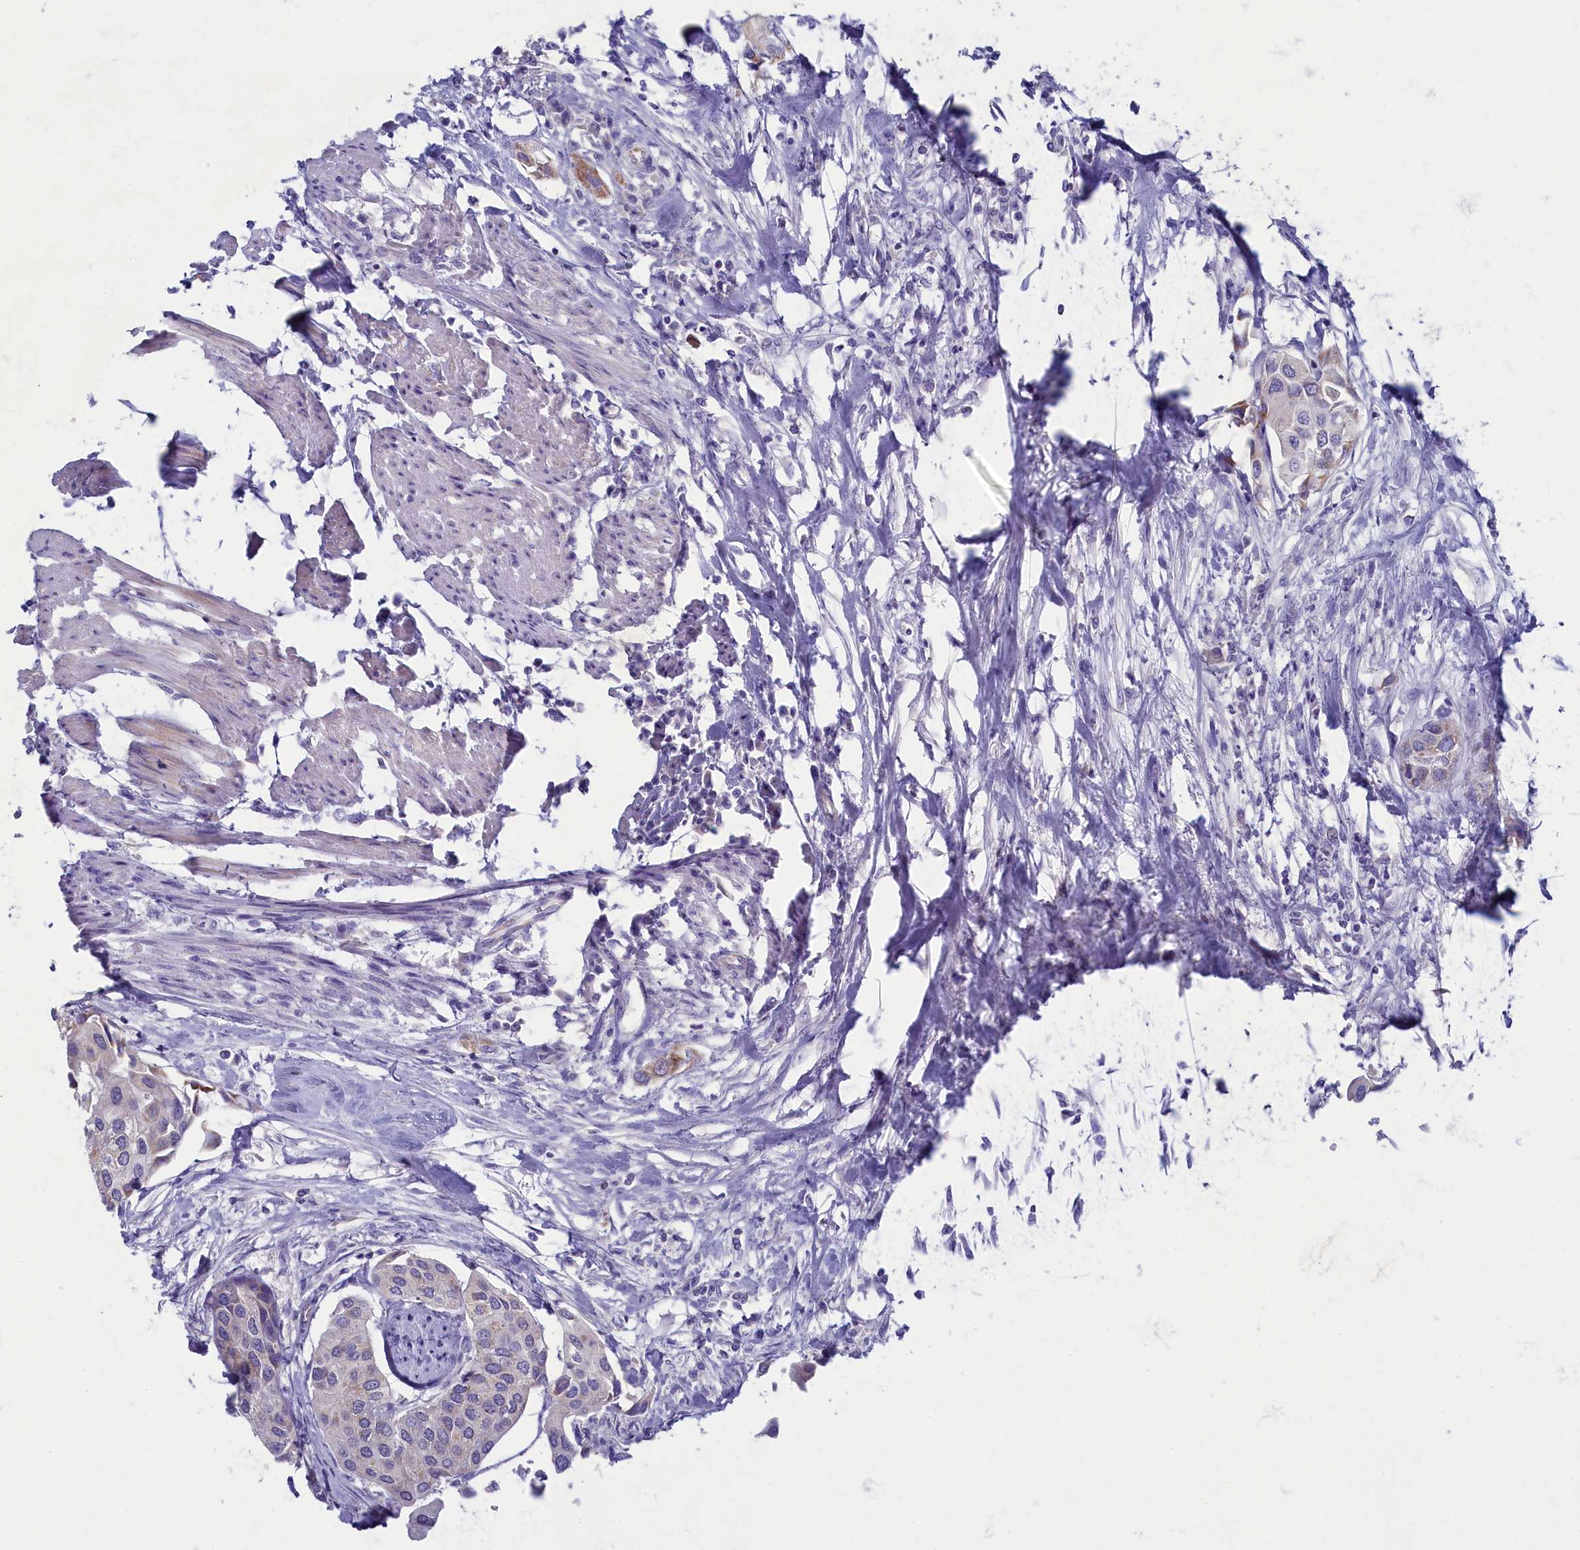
{"staining": {"intensity": "weak", "quantity": "<25%", "location": "cytoplasmic/membranous"}, "tissue": "urothelial cancer", "cell_type": "Tumor cells", "image_type": "cancer", "snomed": [{"axis": "morphology", "description": "Urothelial carcinoma, High grade"}, {"axis": "topography", "description": "Urinary bladder"}], "caption": "Tumor cells show no significant expression in urothelial cancer.", "gene": "OCIAD2", "patient": {"sex": "male", "age": 64}}